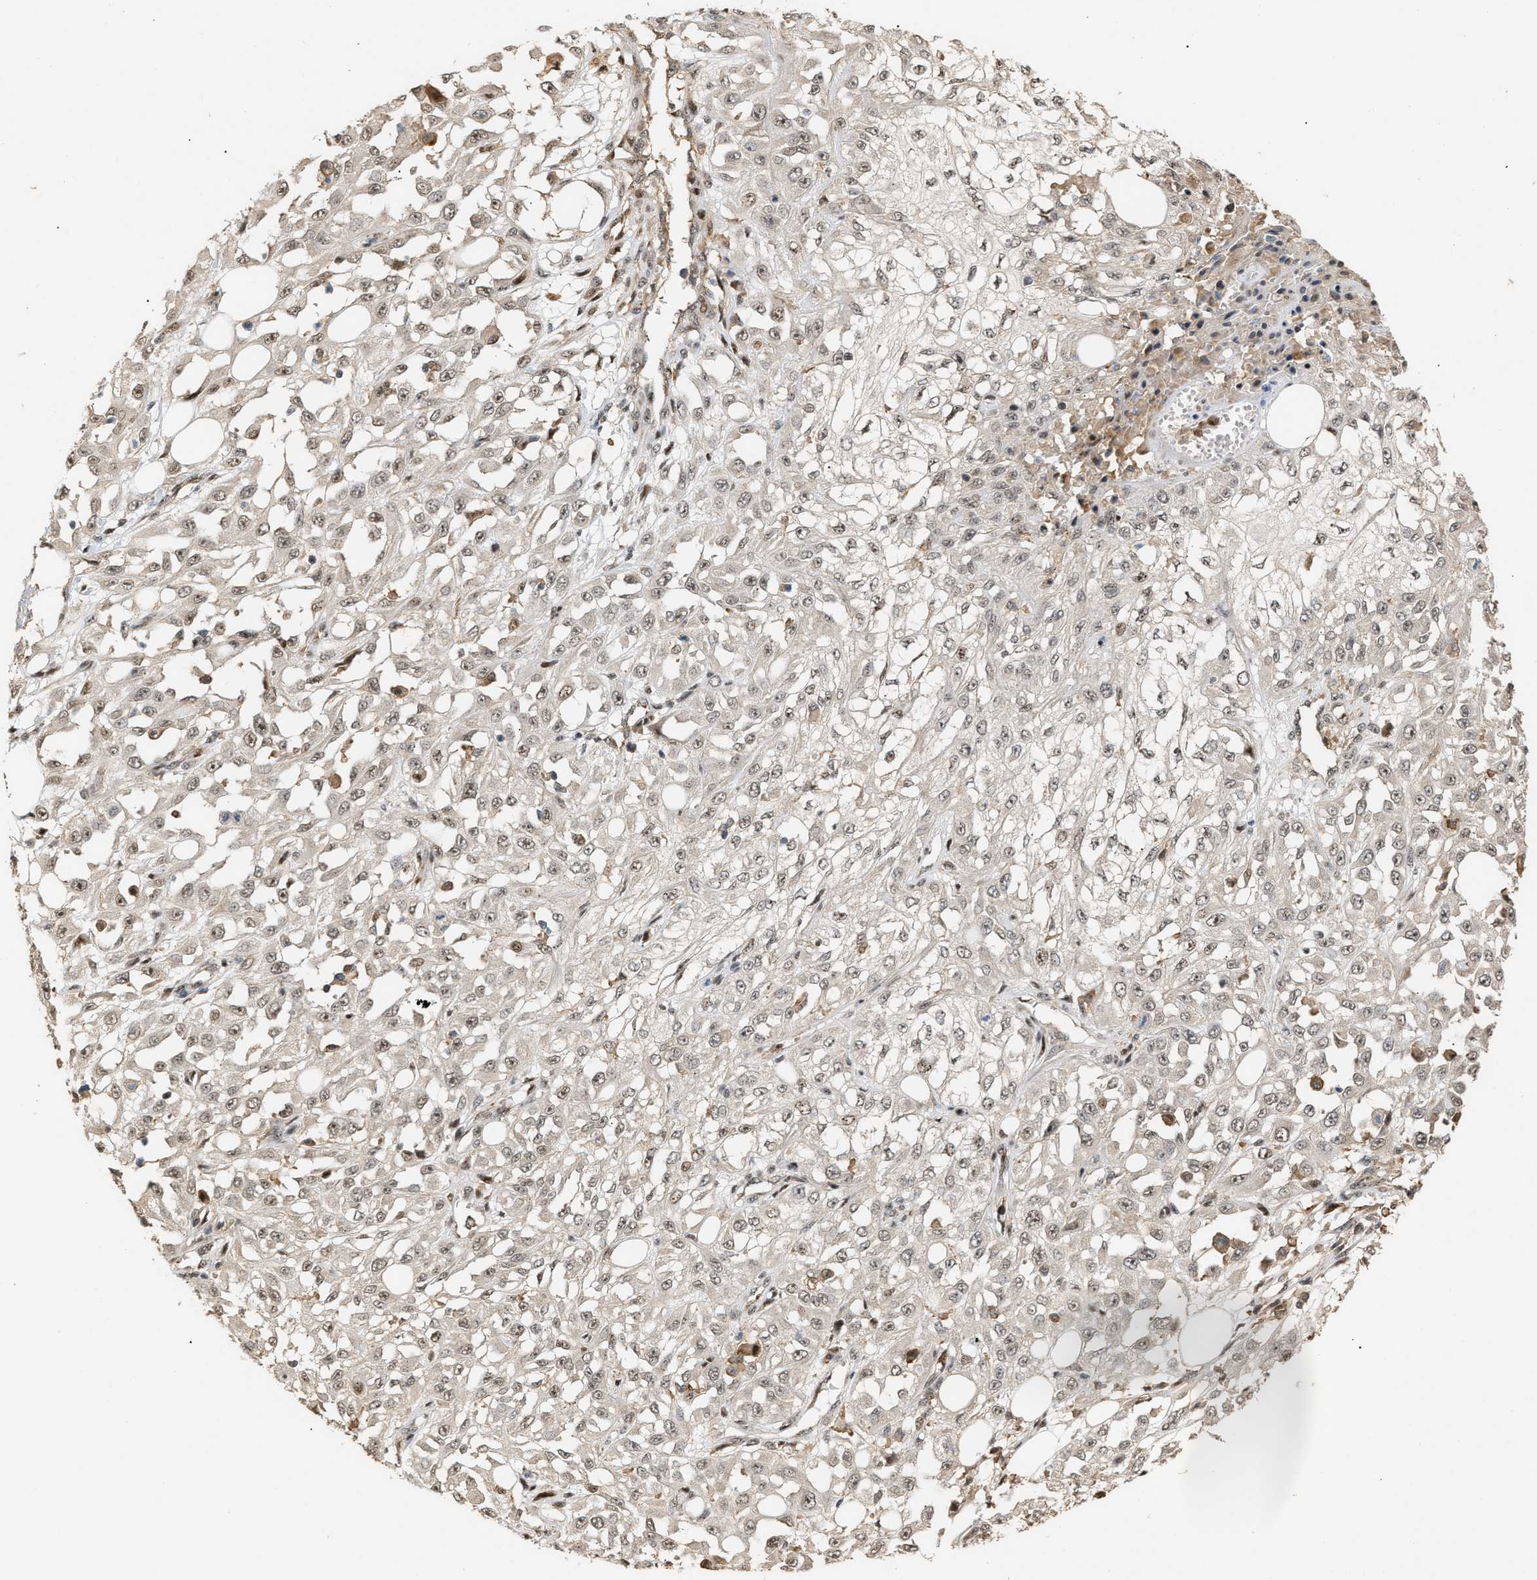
{"staining": {"intensity": "weak", "quantity": ">75%", "location": "nuclear"}, "tissue": "skin cancer", "cell_type": "Tumor cells", "image_type": "cancer", "snomed": [{"axis": "morphology", "description": "Squamous cell carcinoma, NOS"}, {"axis": "morphology", "description": "Squamous cell carcinoma, metastatic, NOS"}, {"axis": "topography", "description": "Skin"}, {"axis": "topography", "description": "Lymph node"}], "caption": "Immunohistochemistry (IHC) staining of skin squamous cell carcinoma, which reveals low levels of weak nuclear expression in approximately >75% of tumor cells indicating weak nuclear protein positivity. The staining was performed using DAB (brown) for protein detection and nuclei were counterstained in hematoxylin (blue).", "gene": "ZFAND5", "patient": {"sex": "male", "age": 75}}